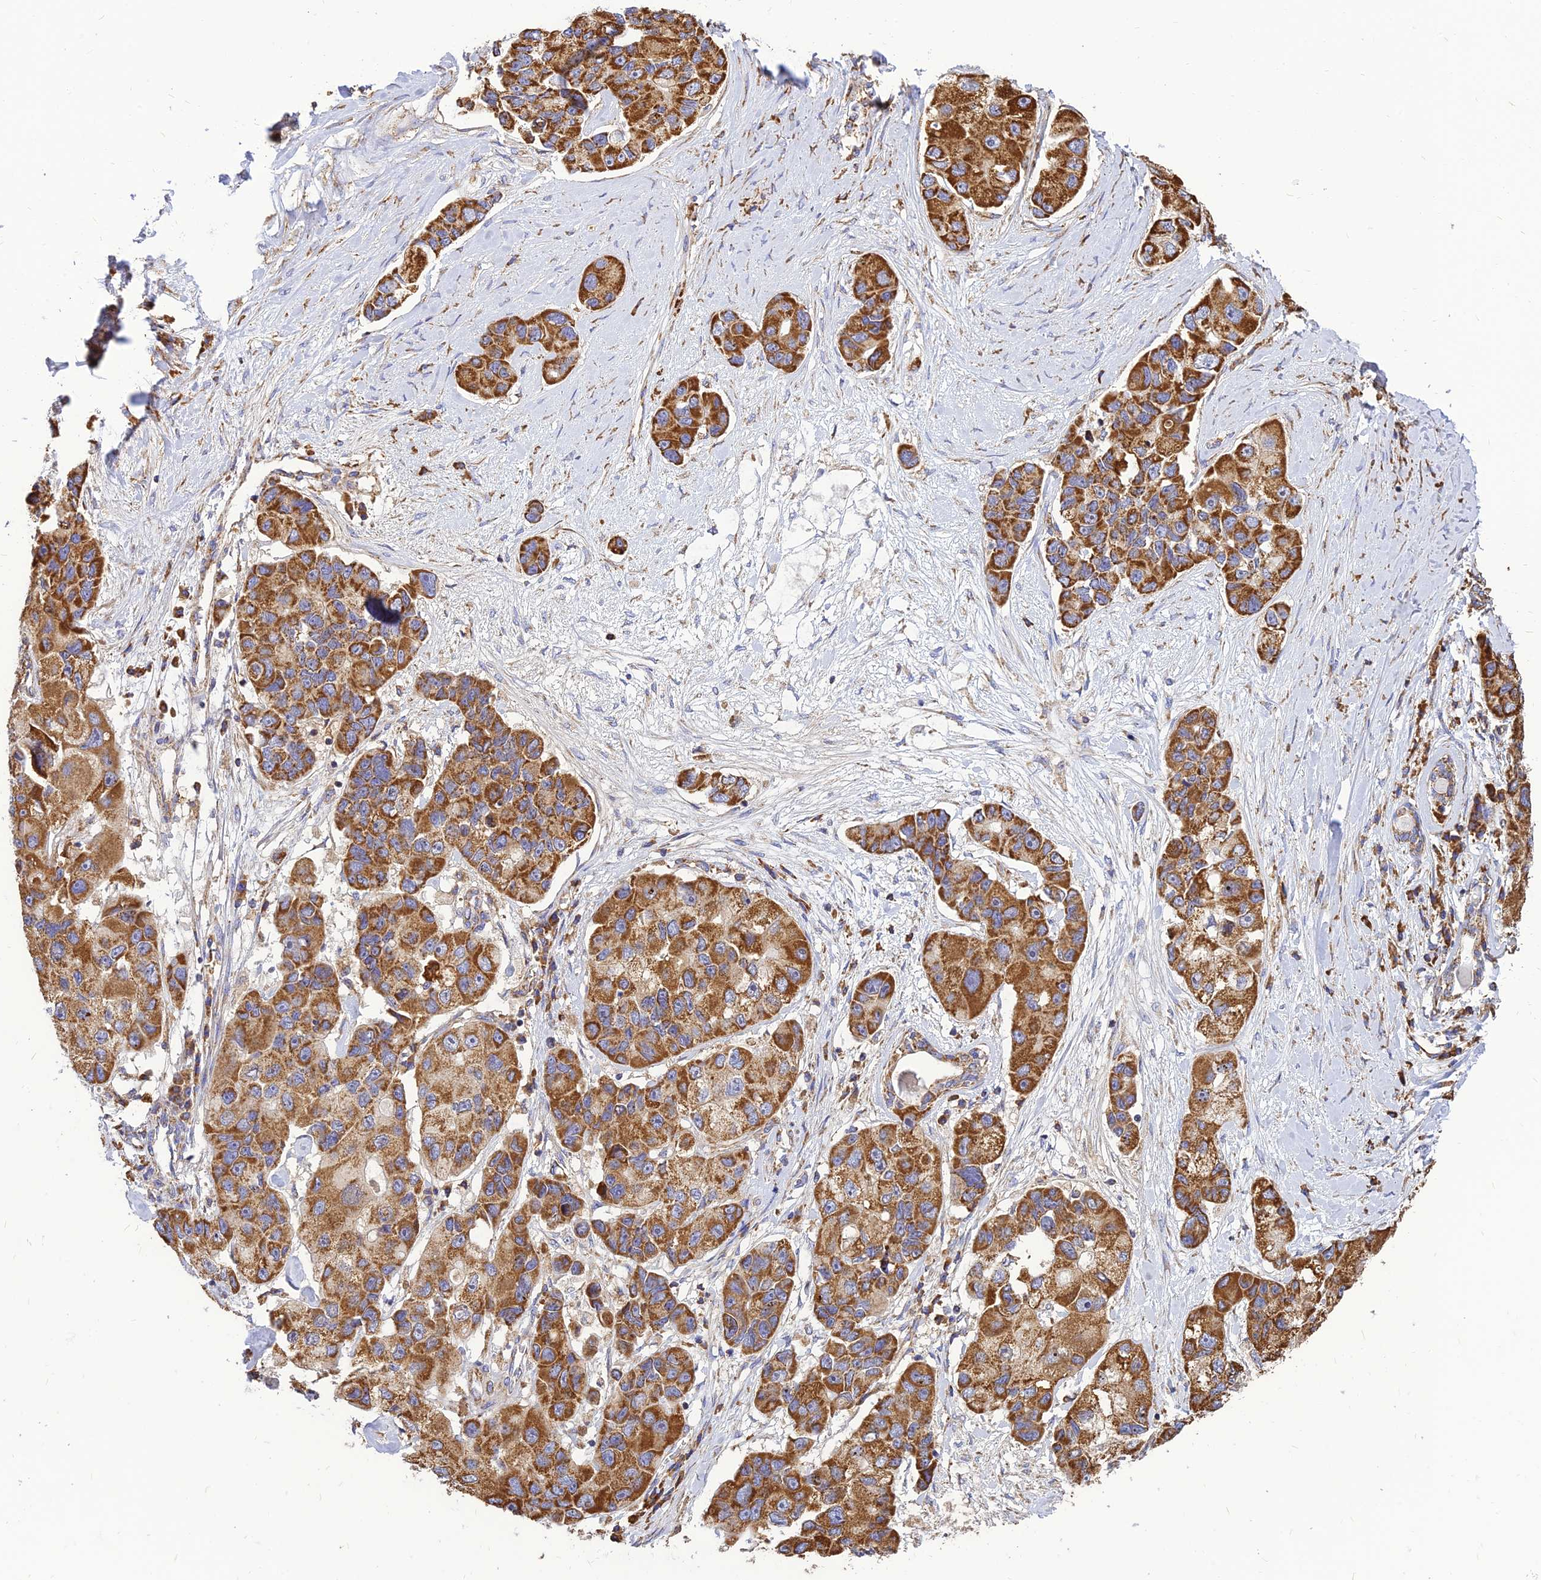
{"staining": {"intensity": "strong", "quantity": ">75%", "location": "cytoplasmic/membranous"}, "tissue": "lung cancer", "cell_type": "Tumor cells", "image_type": "cancer", "snomed": [{"axis": "morphology", "description": "Adenocarcinoma, NOS"}, {"axis": "topography", "description": "Lung"}], "caption": "Immunohistochemistry (IHC) micrograph of neoplastic tissue: lung adenocarcinoma stained using IHC shows high levels of strong protein expression localized specifically in the cytoplasmic/membranous of tumor cells, appearing as a cytoplasmic/membranous brown color.", "gene": "THUMPD2", "patient": {"sex": "female", "age": 54}}